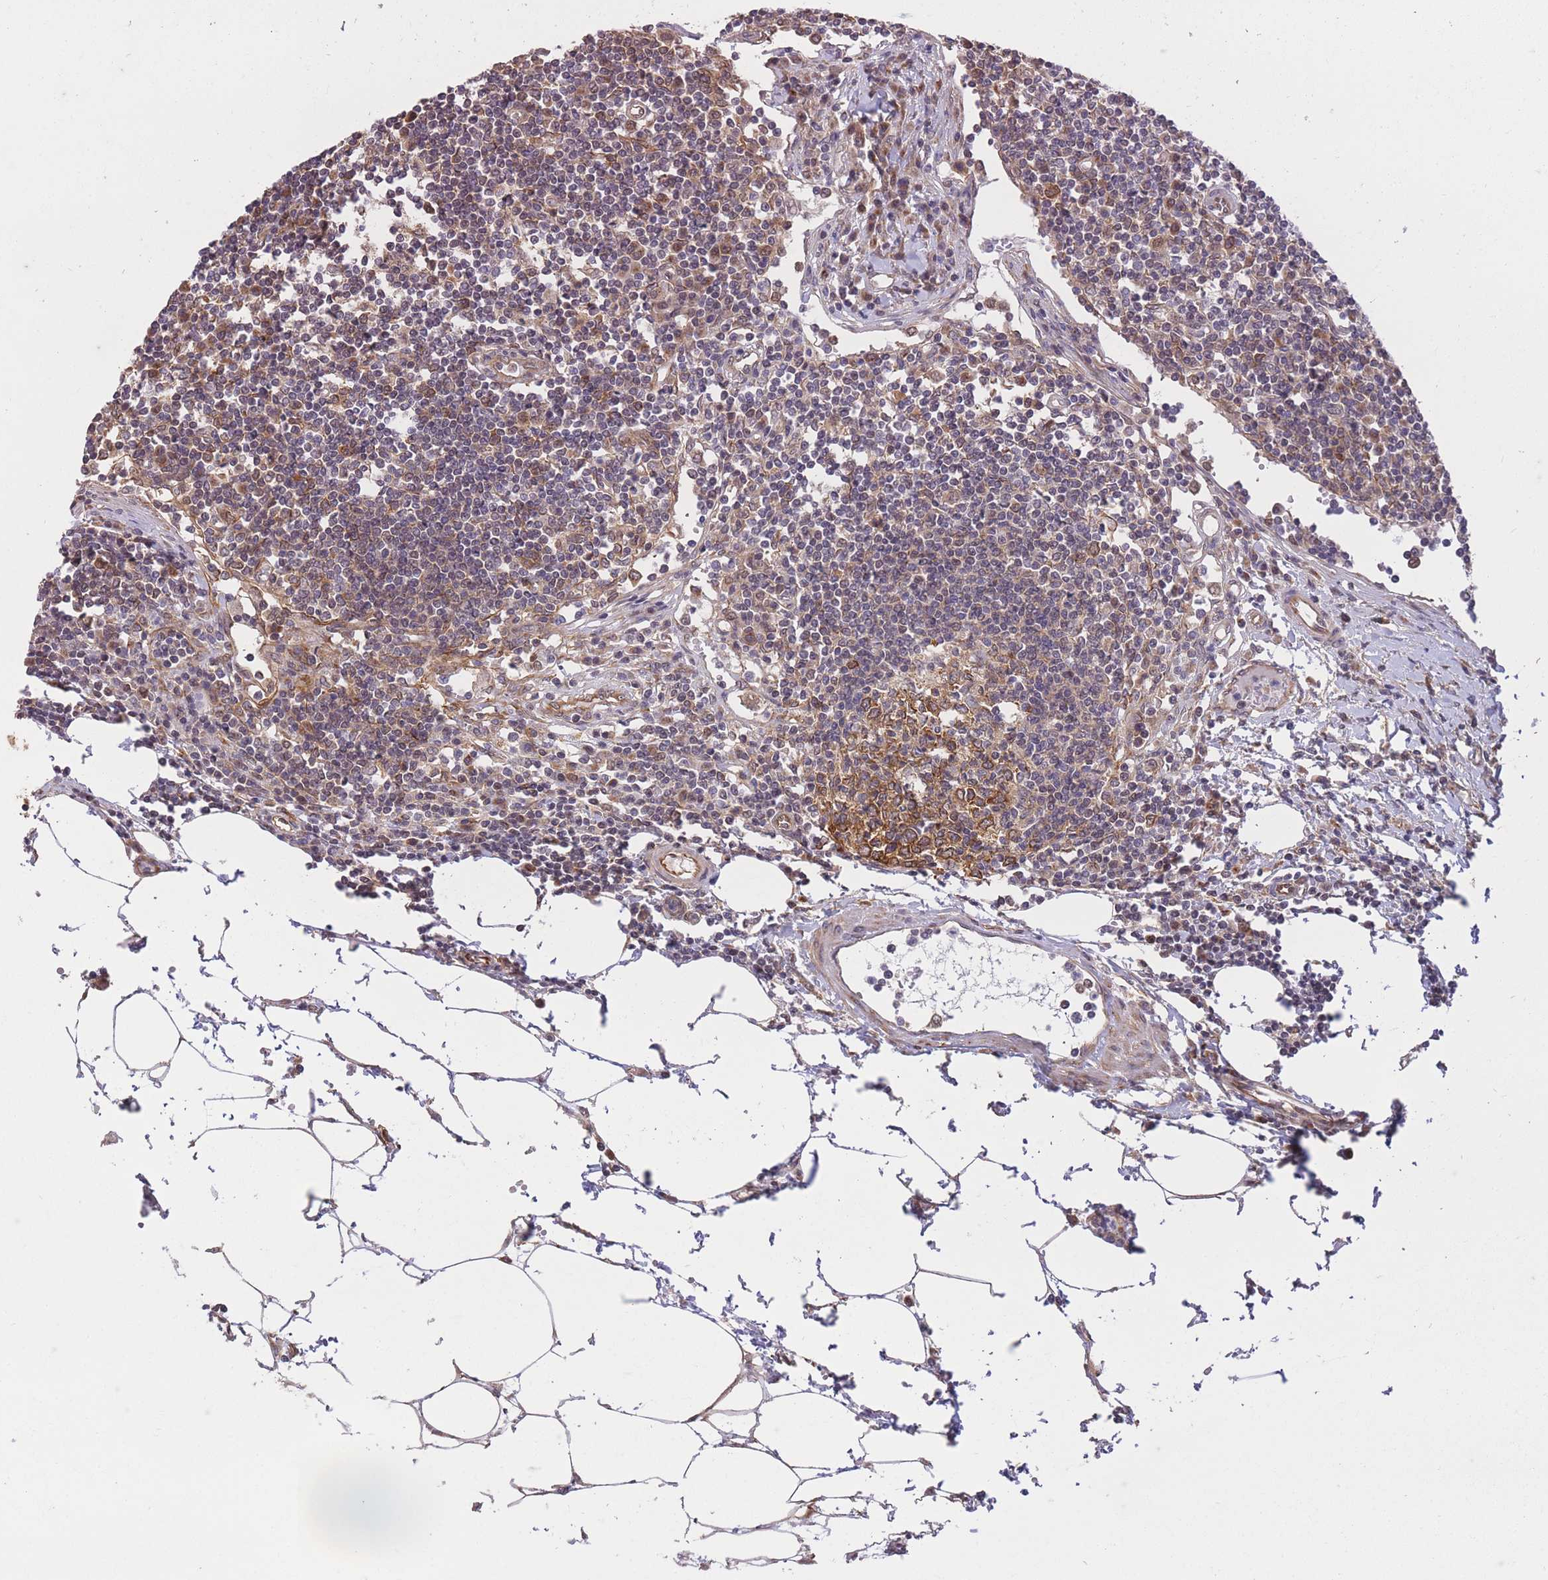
{"staining": {"intensity": "strong", "quantity": ">75%", "location": "cytoplasmic/membranous"}, "tissue": "lymph node", "cell_type": "Germinal center cells", "image_type": "normal", "snomed": [{"axis": "morphology", "description": "Adenocarcinoma, NOS"}, {"axis": "topography", "description": "Lymph node"}], "caption": "IHC of unremarkable human lymph node reveals high levels of strong cytoplasmic/membranous expression in approximately >75% of germinal center cells.", "gene": "EXOSC8", "patient": {"sex": "female", "age": 62}}